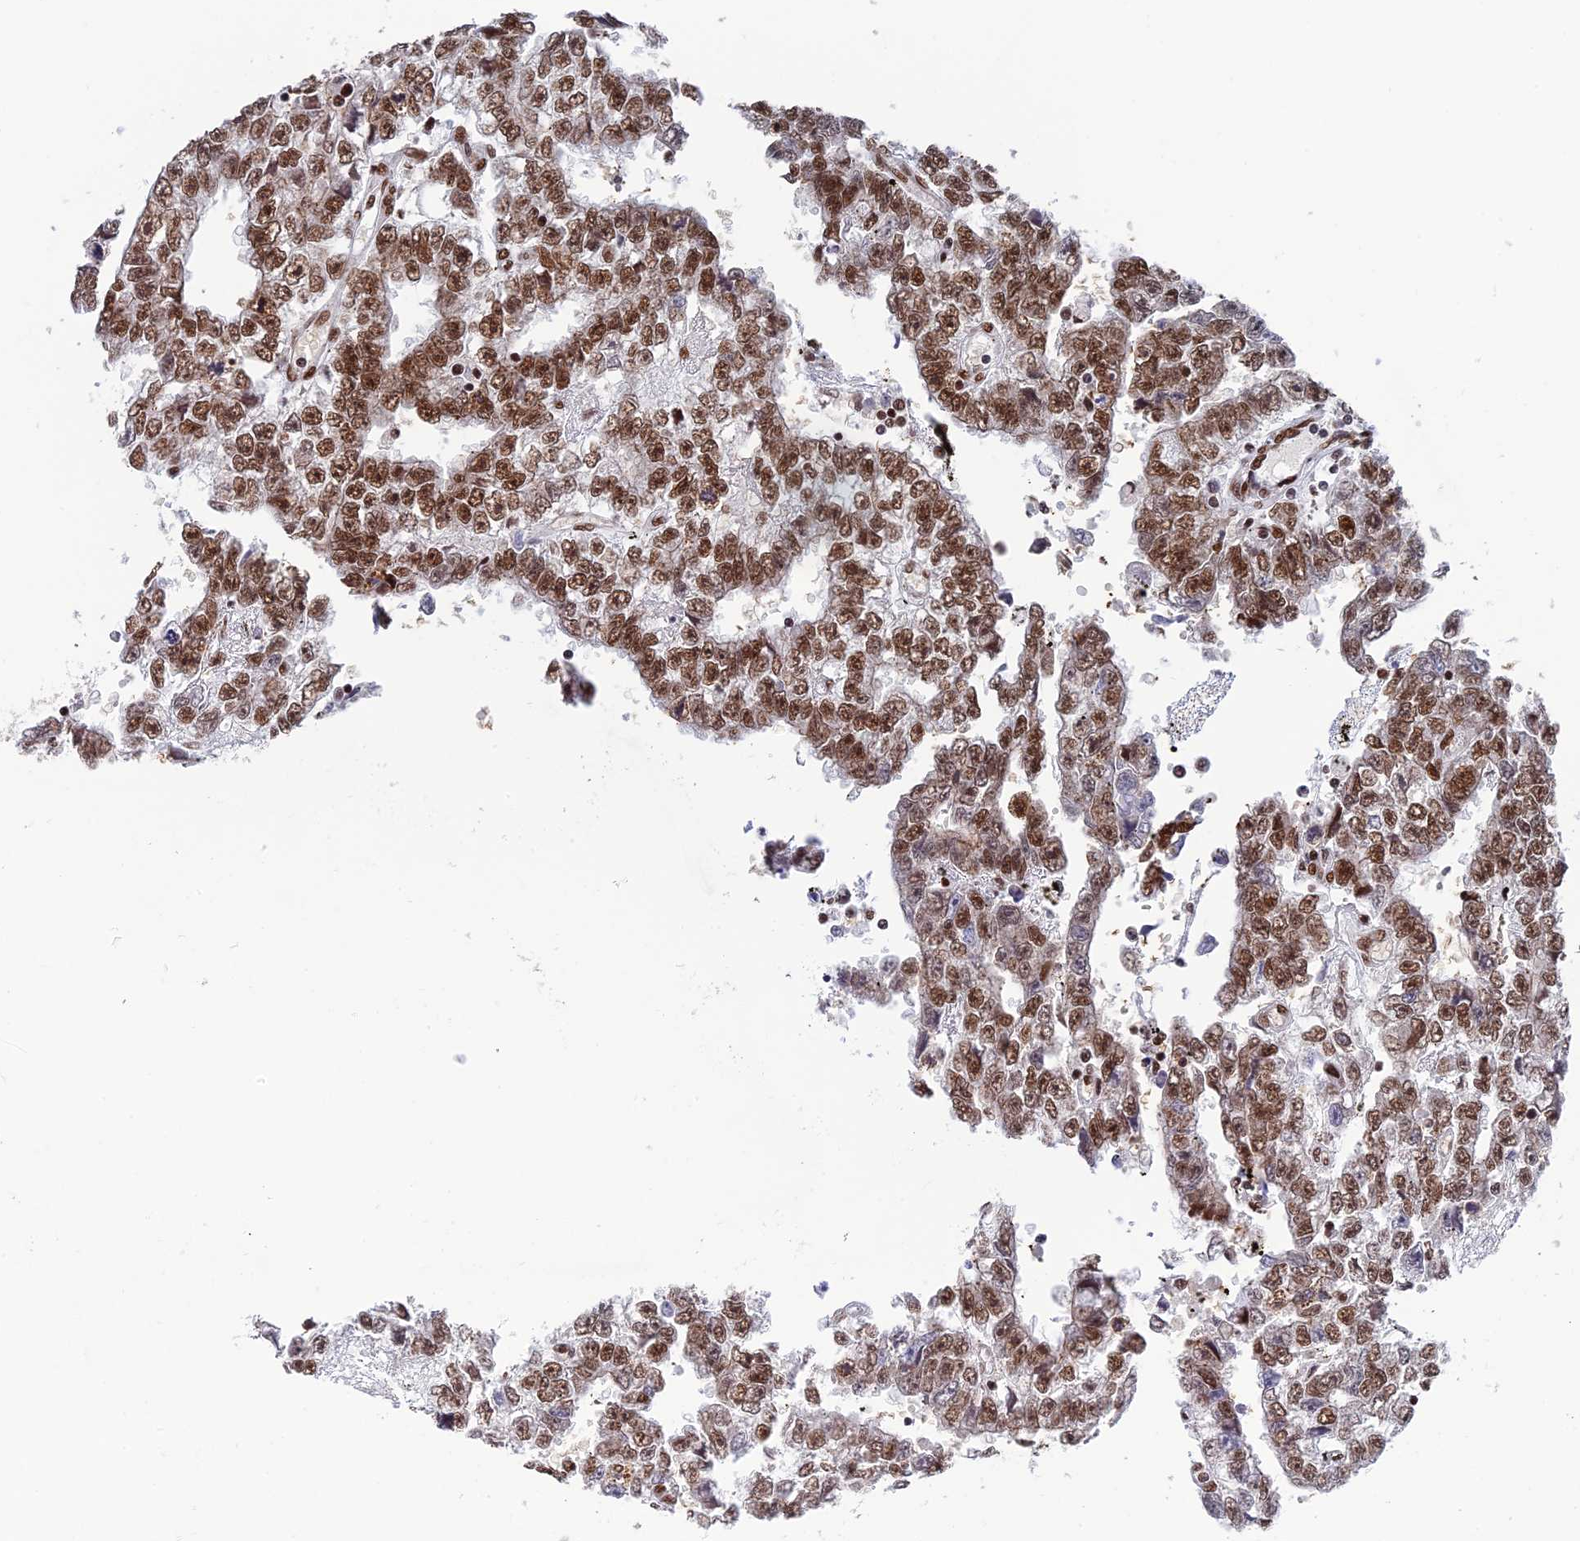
{"staining": {"intensity": "strong", "quantity": ">75%", "location": "nuclear"}, "tissue": "testis cancer", "cell_type": "Tumor cells", "image_type": "cancer", "snomed": [{"axis": "morphology", "description": "Carcinoma, Embryonal, NOS"}, {"axis": "topography", "description": "Testis"}], "caption": "Testis cancer stained for a protein exhibits strong nuclear positivity in tumor cells. Ihc stains the protein of interest in brown and the nuclei are stained blue.", "gene": "EEF1AKMT3", "patient": {"sex": "male", "age": 25}}